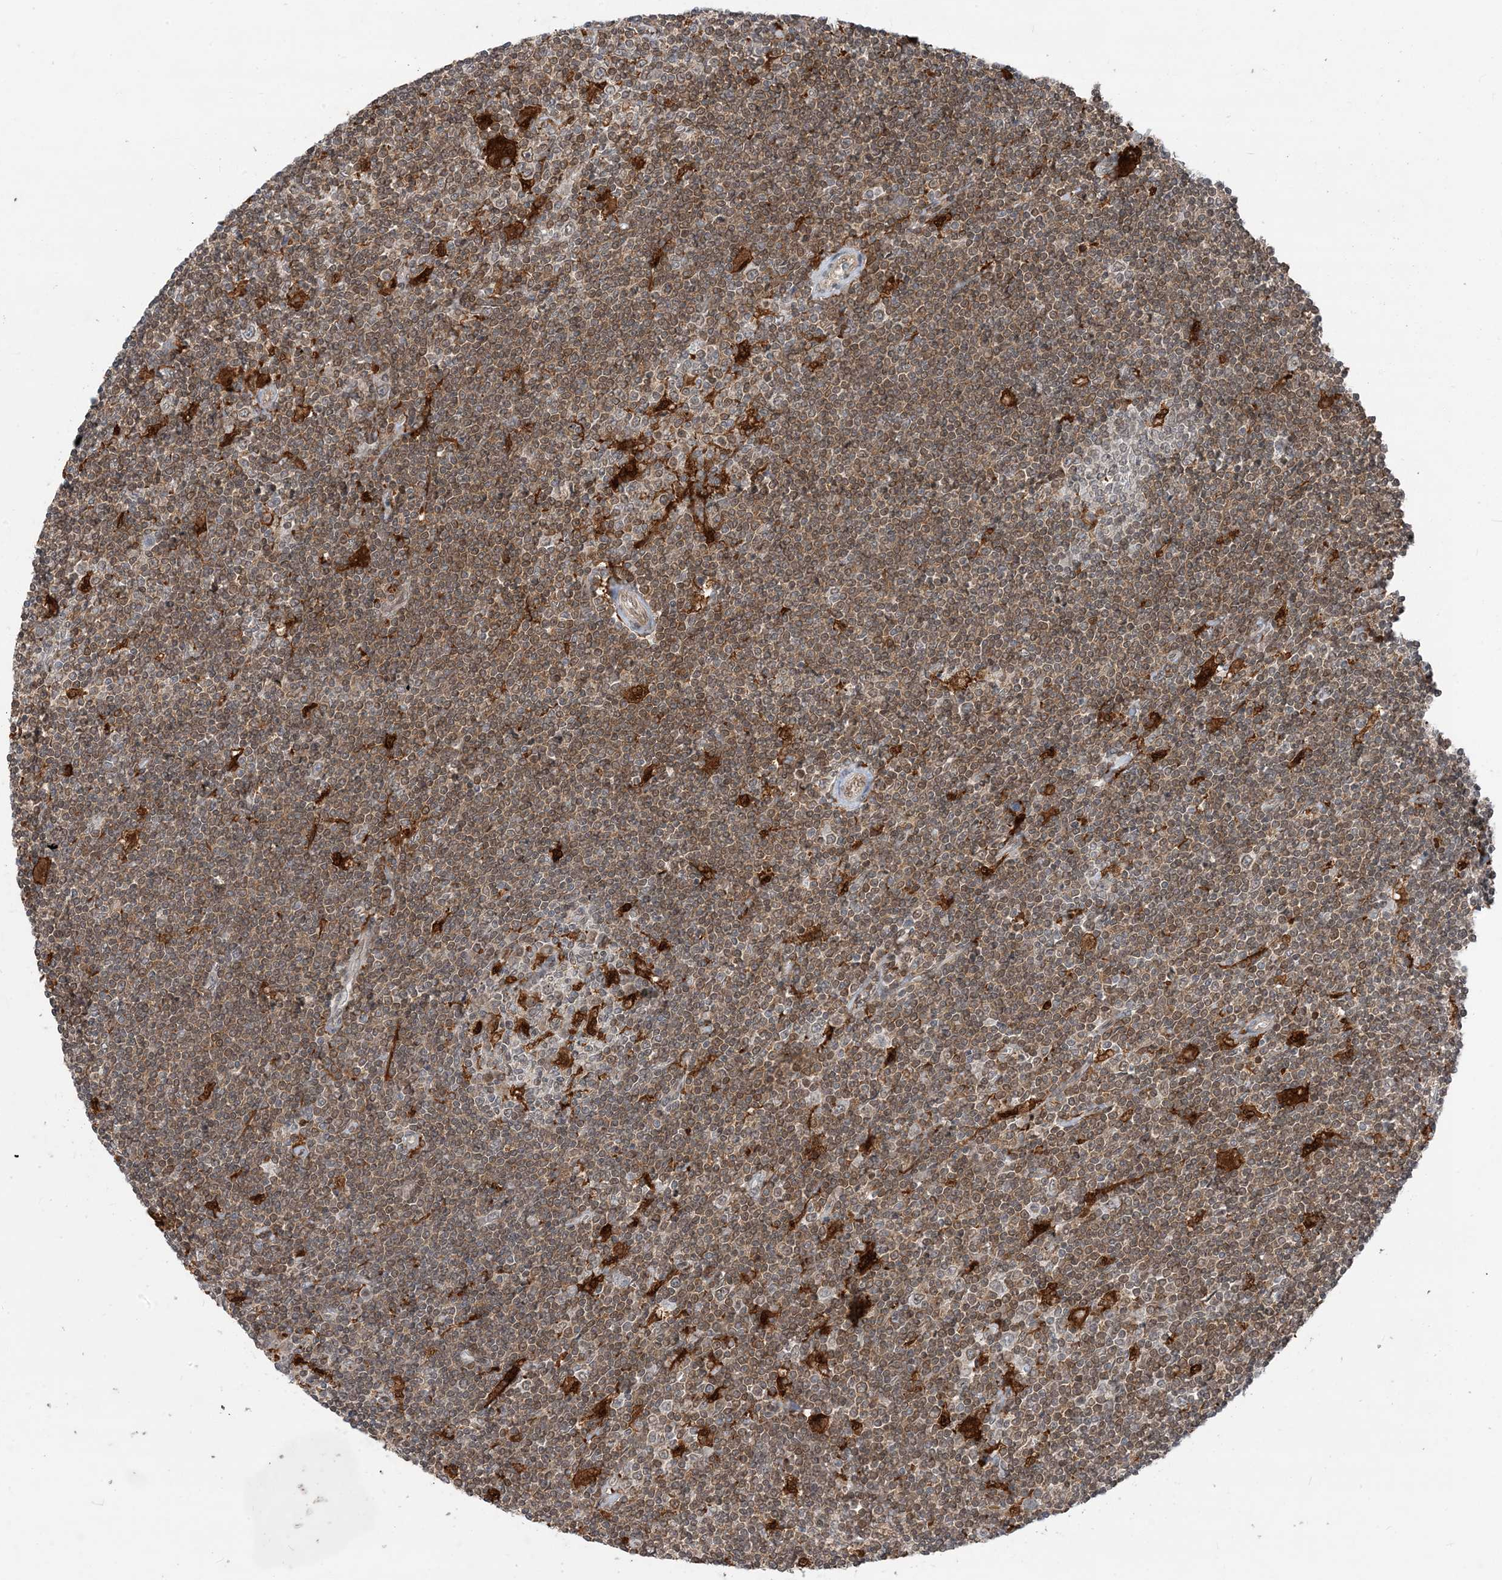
{"staining": {"intensity": "moderate", "quantity": ">75%", "location": "cytoplasmic/membranous,nuclear"}, "tissue": "lymphoma", "cell_type": "Tumor cells", "image_type": "cancer", "snomed": [{"axis": "morphology", "description": "Malignant lymphoma, non-Hodgkin's type, Low grade"}, {"axis": "topography", "description": "Spleen"}], "caption": "DAB (3,3'-diaminobenzidine) immunohistochemical staining of lymphoma exhibits moderate cytoplasmic/membranous and nuclear protein positivity in about >75% of tumor cells.", "gene": "NAGK", "patient": {"sex": "male", "age": 76}}